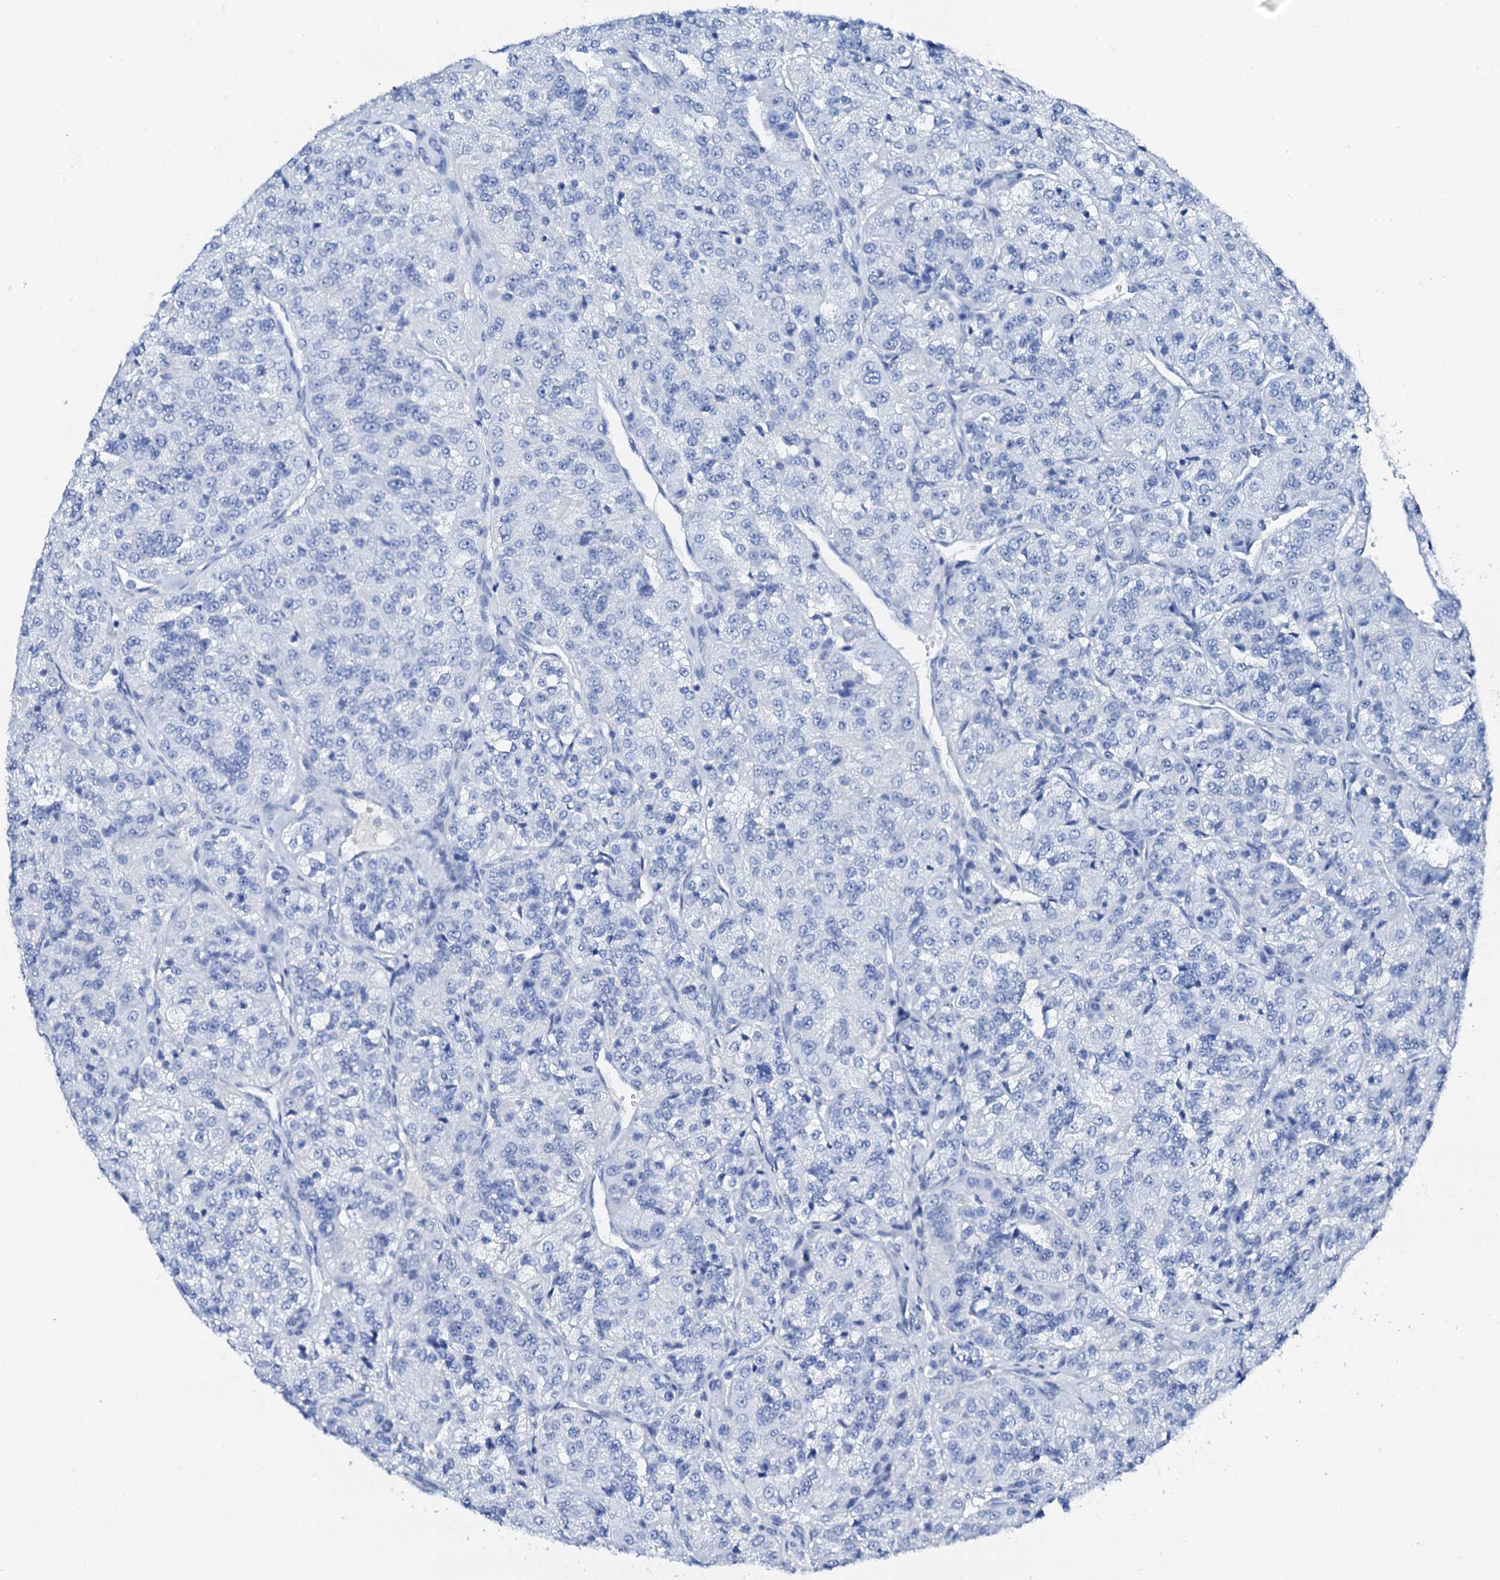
{"staining": {"intensity": "negative", "quantity": "none", "location": "none"}, "tissue": "renal cancer", "cell_type": "Tumor cells", "image_type": "cancer", "snomed": [{"axis": "morphology", "description": "Adenocarcinoma, NOS"}, {"axis": "topography", "description": "Kidney"}], "caption": "Protein analysis of renal cancer (adenocarcinoma) displays no significant positivity in tumor cells.", "gene": "PTH", "patient": {"sex": "female", "age": 63}}